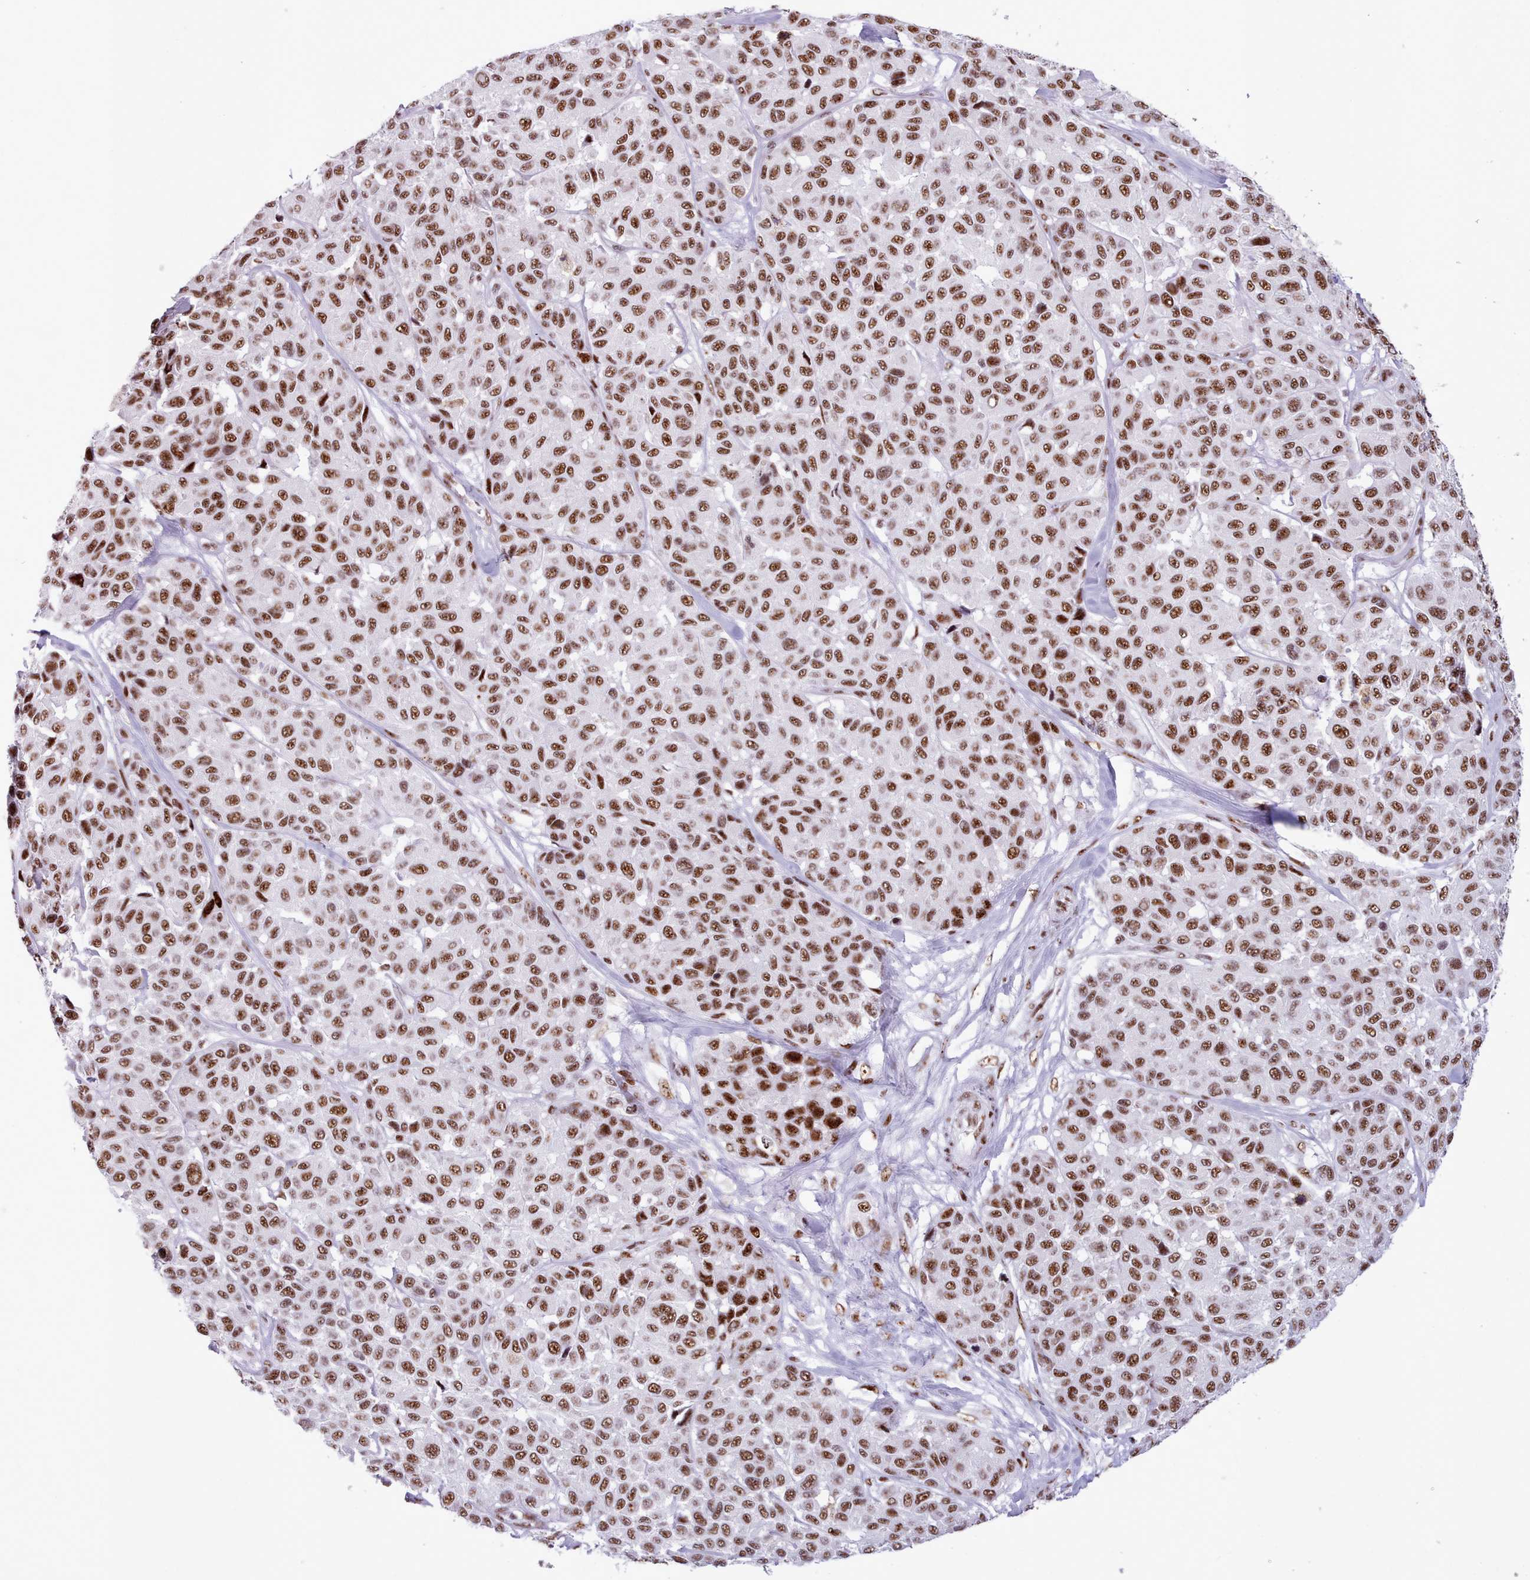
{"staining": {"intensity": "strong", "quantity": ">75%", "location": "nuclear"}, "tissue": "melanoma", "cell_type": "Tumor cells", "image_type": "cancer", "snomed": [{"axis": "morphology", "description": "Malignant melanoma, NOS"}, {"axis": "topography", "description": "Skin"}], "caption": "Tumor cells reveal high levels of strong nuclear staining in approximately >75% of cells in human malignant melanoma.", "gene": "TMEM35B", "patient": {"sex": "female", "age": 66}}